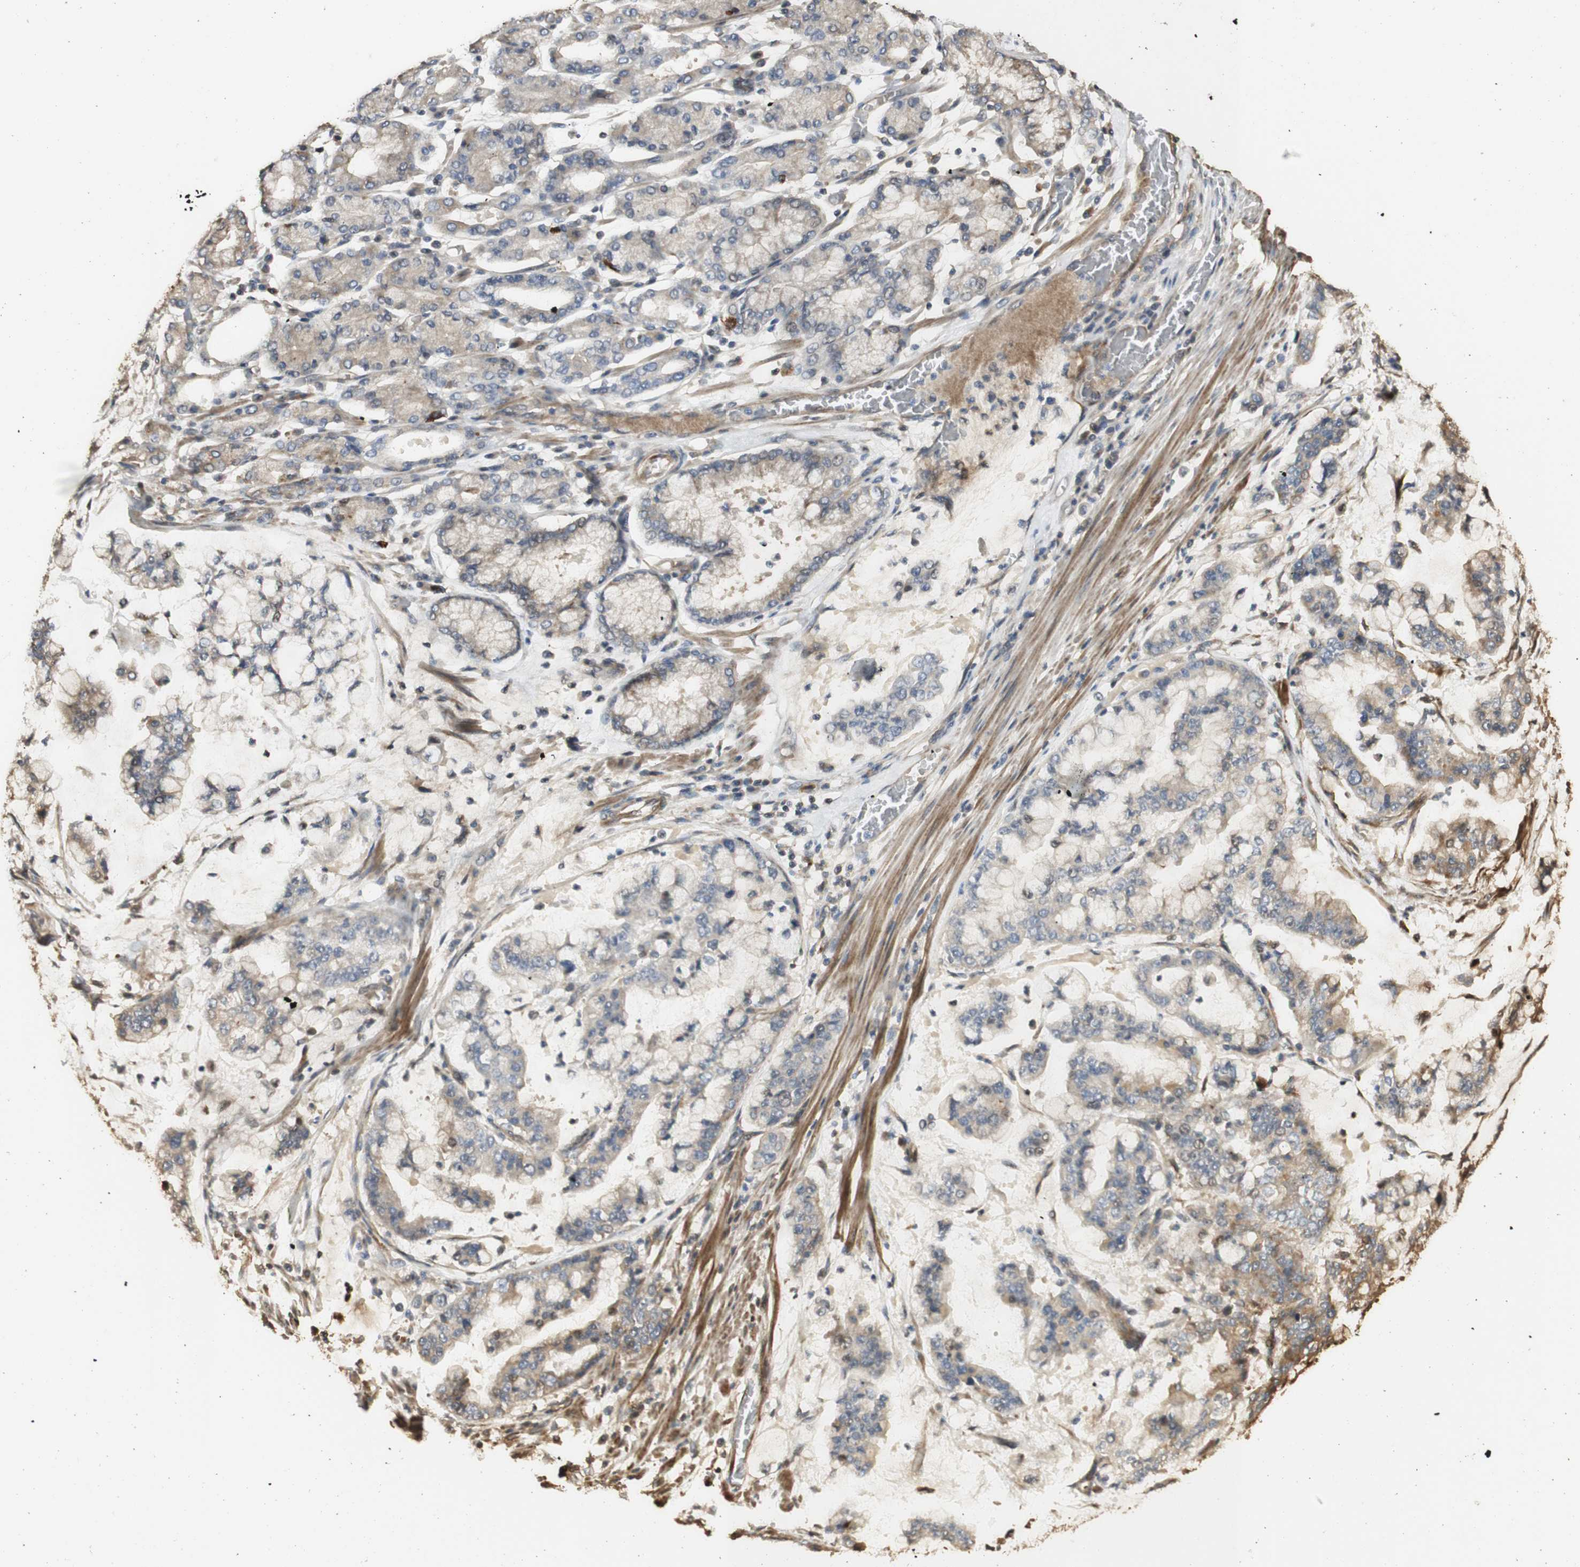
{"staining": {"intensity": "weak", "quantity": ">75%", "location": "cytoplasmic/membranous"}, "tissue": "stomach cancer", "cell_type": "Tumor cells", "image_type": "cancer", "snomed": [{"axis": "morphology", "description": "Normal tissue, NOS"}, {"axis": "morphology", "description": "Adenocarcinoma, NOS"}, {"axis": "topography", "description": "Stomach, upper"}, {"axis": "topography", "description": "Stomach"}], "caption": "Protein staining demonstrates weak cytoplasmic/membranous positivity in approximately >75% of tumor cells in stomach cancer.", "gene": "AGER", "patient": {"sex": "male", "age": 76}}